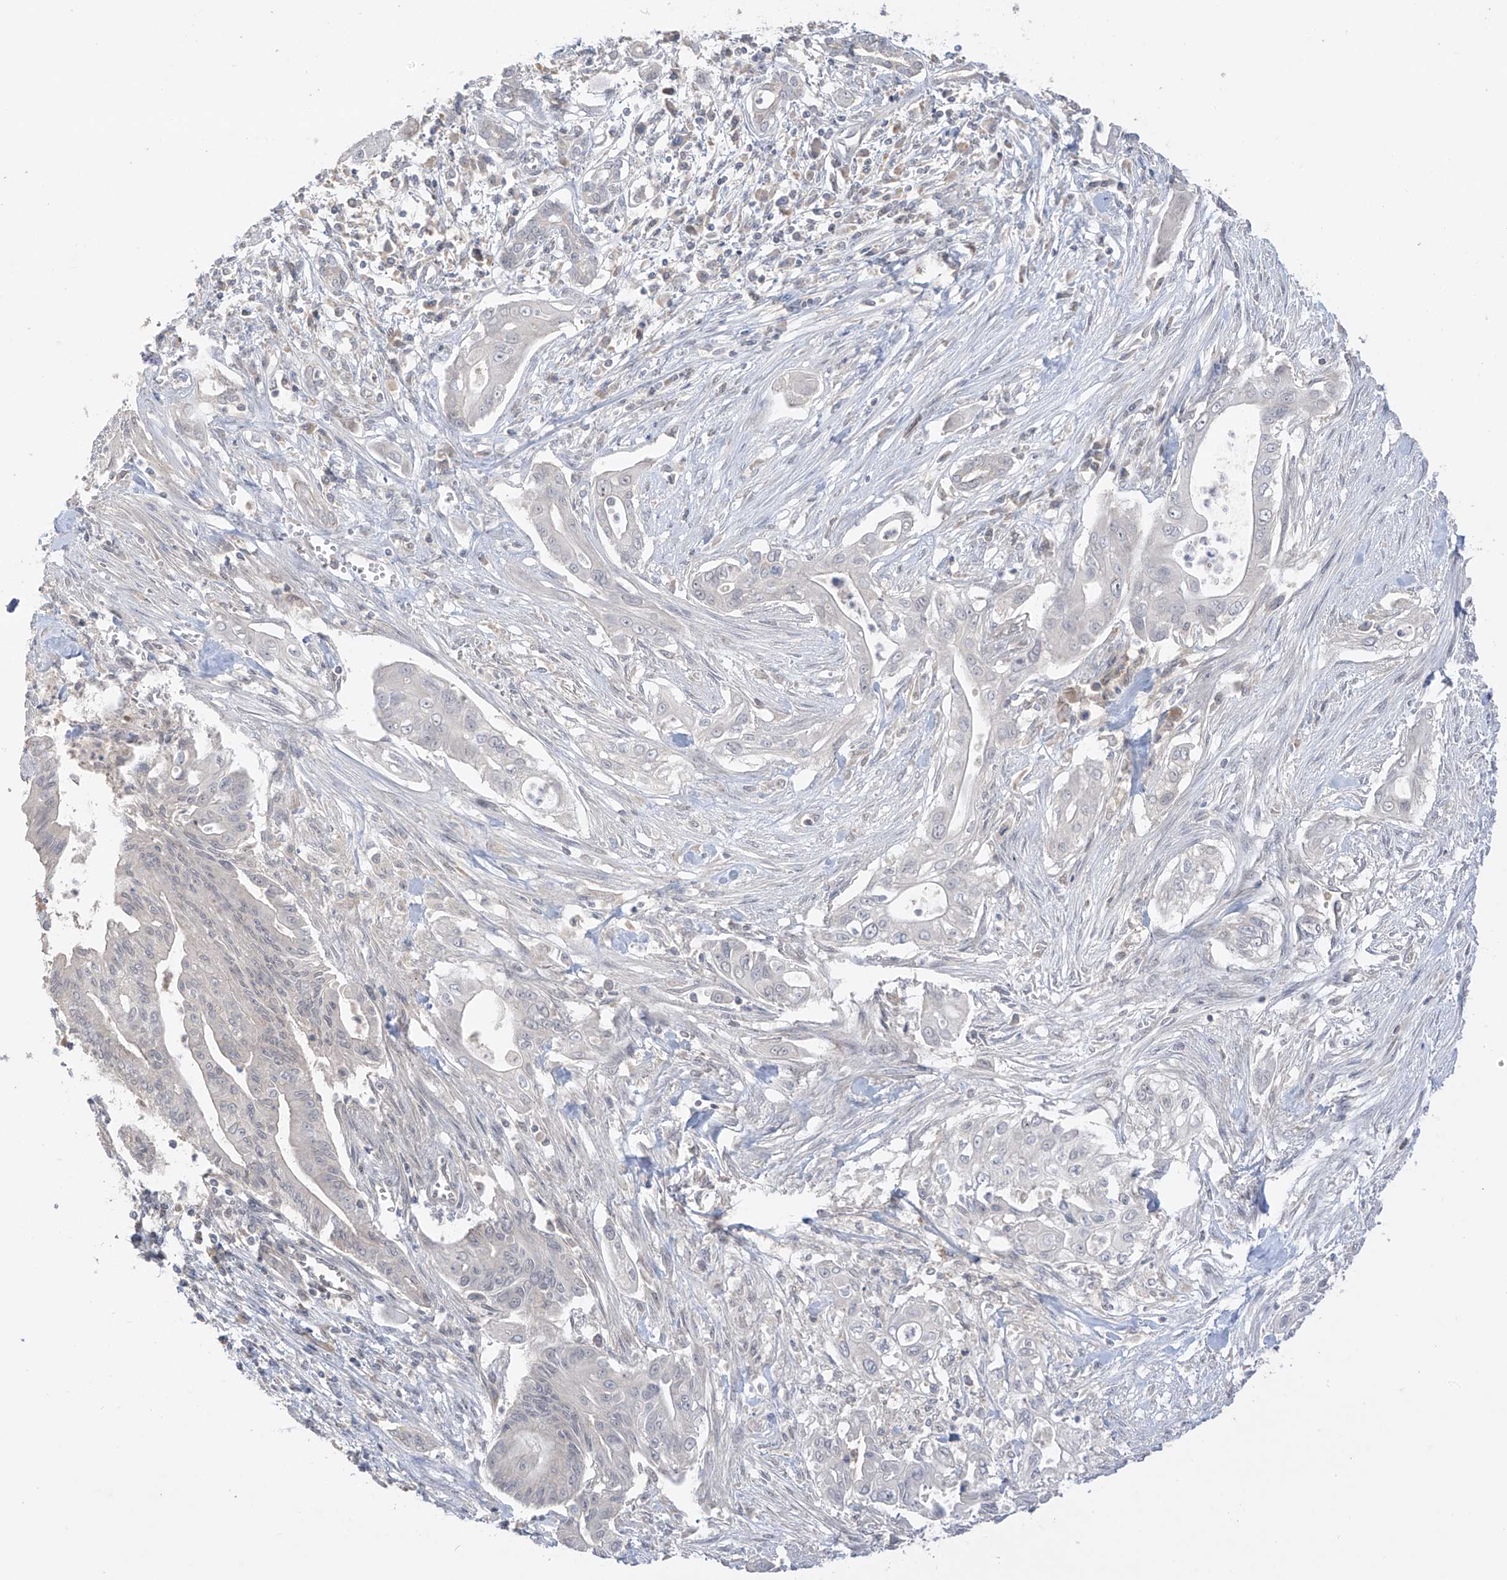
{"staining": {"intensity": "negative", "quantity": "none", "location": "none"}, "tissue": "pancreatic cancer", "cell_type": "Tumor cells", "image_type": "cancer", "snomed": [{"axis": "morphology", "description": "Adenocarcinoma, NOS"}, {"axis": "topography", "description": "Pancreas"}], "caption": "Image shows no significant protein staining in tumor cells of pancreatic cancer. (Immunohistochemistry (ihc), brightfield microscopy, high magnification).", "gene": "ANGEL2", "patient": {"sex": "male", "age": 58}}